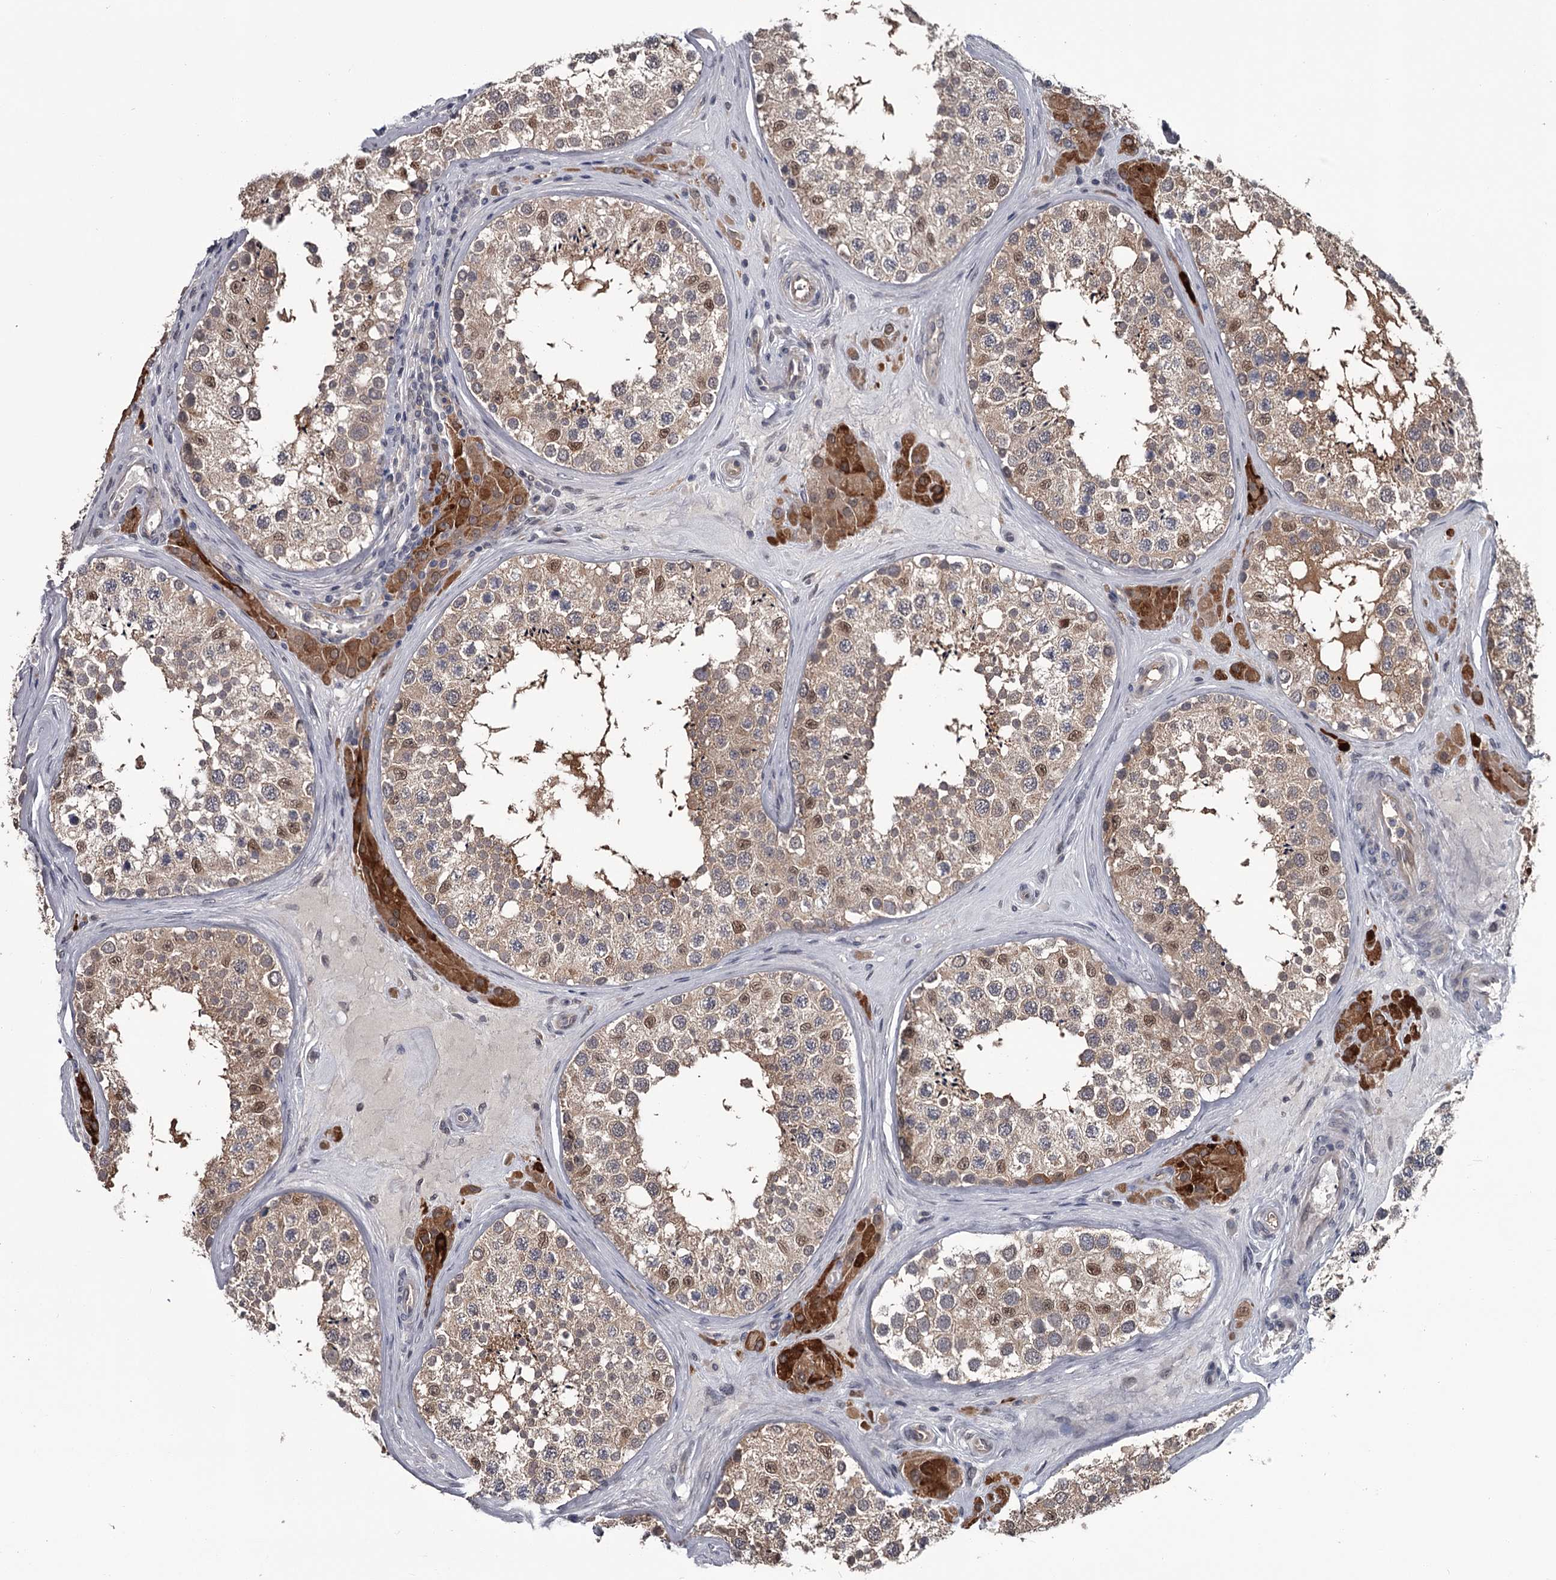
{"staining": {"intensity": "moderate", "quantity": "25%-75%", "location": "cytoplasmic/membranous,nuclear"}, "tissue": "testis", "cell_type": "Cells in seminiferous ducts", "image_type": "normal", "snomed": [{"axis": "morphology", "description": "Normal tissue, NOS"}, {"axis": "topography", "description": "Testis"}], "caption": "This is an image of immunohistochemistry (IHC) staining of unremarkable testis, which shows moderate staining in the cytoplasmic/membranous,nuclear of cells in seminiferous ducts.", "gene": "DAO", "patient": {"sex": "male", "age": 46}}